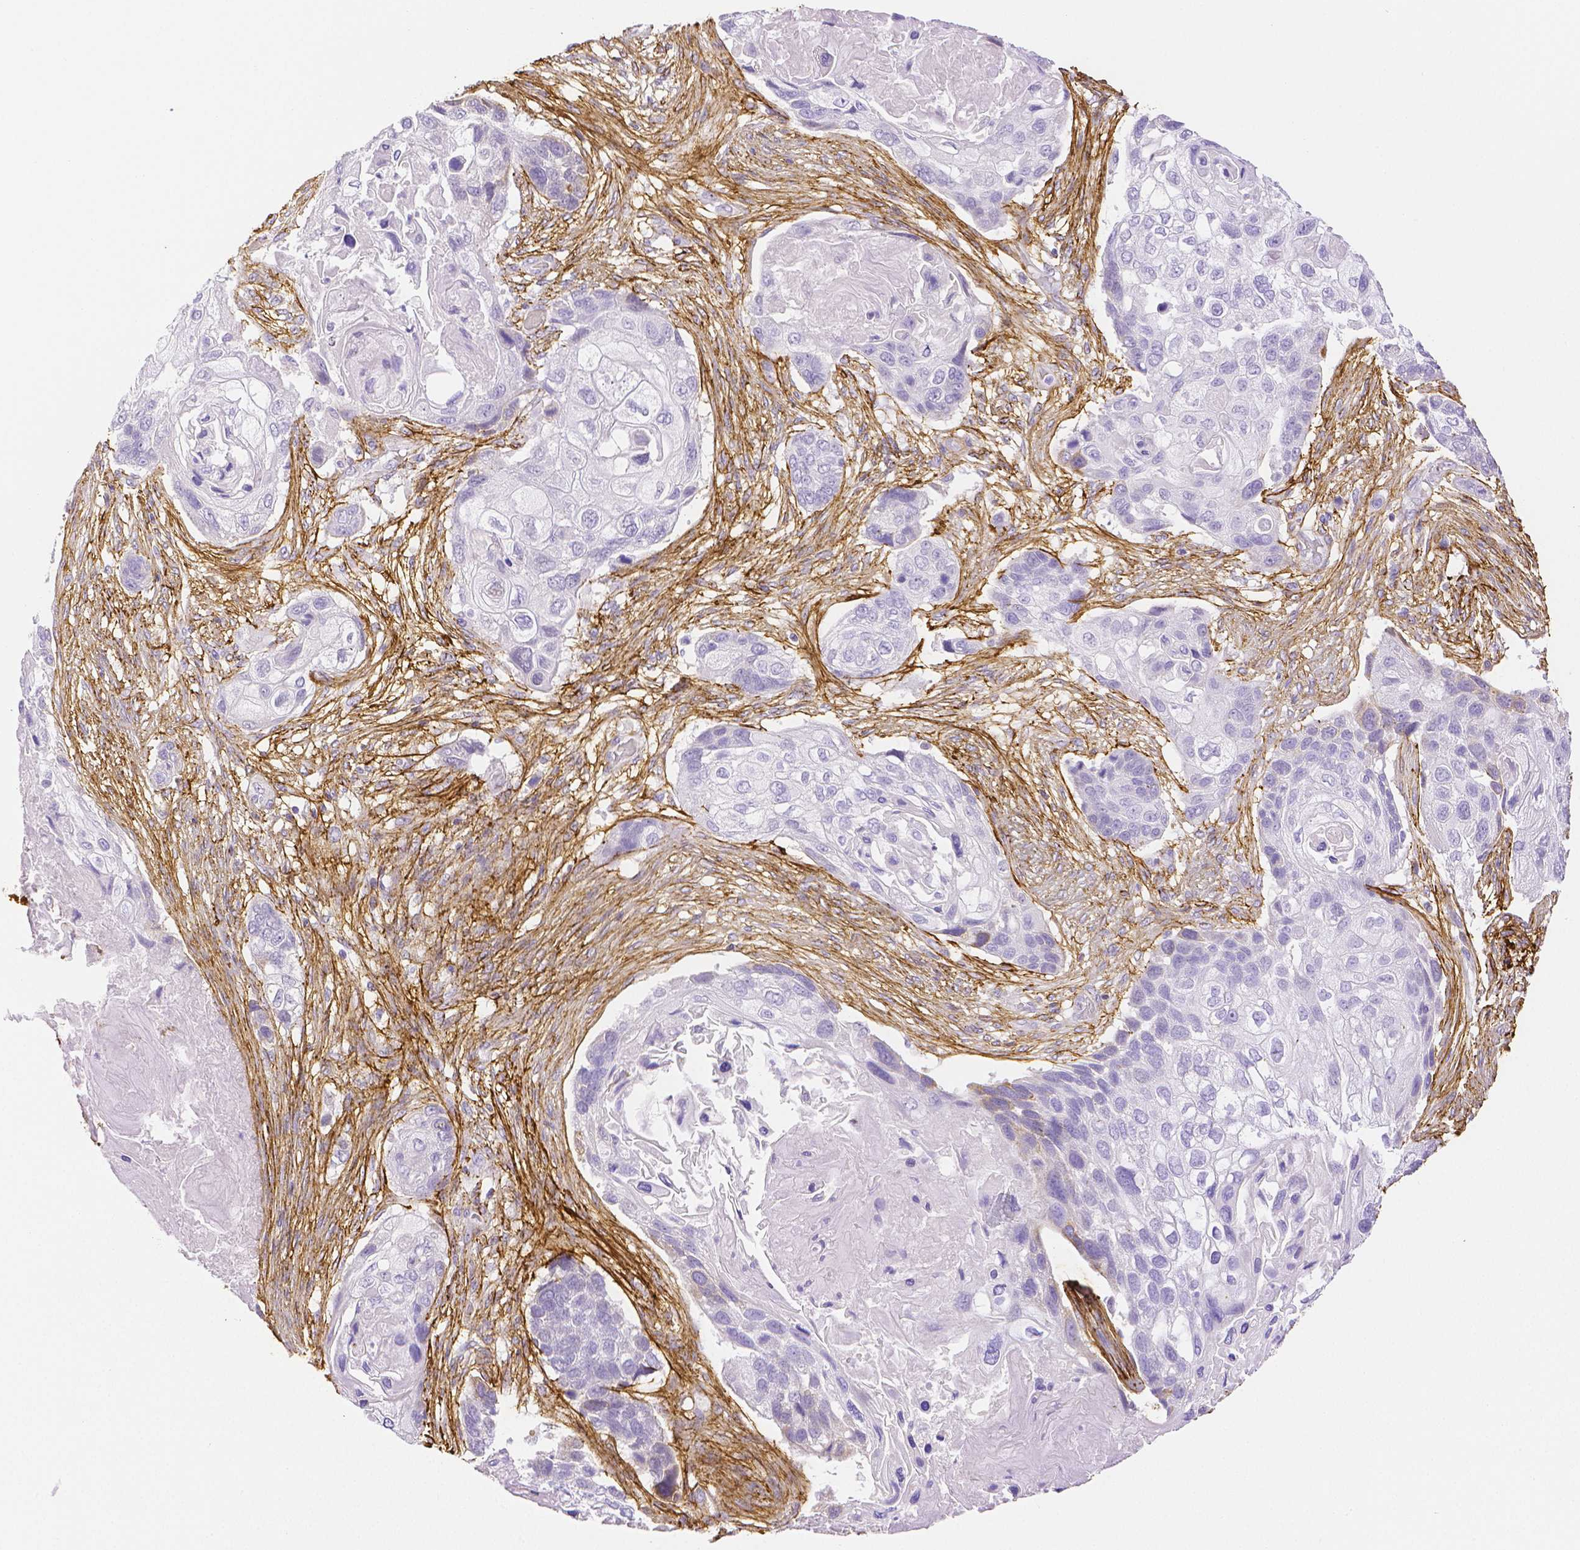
{"staining": {"intensity": "negative", "quantity": "none", "location": "none"}, "tissue": "lung cancer", "cell_type": "Tumor cells", "image_type": "cancer", "snomed": [{"axis": "morphology", "description": "Squamous cell carcinoma, NOS"}, {"axis": "topography", "description": "Lung"}], "caption": "The histopathology image exhibits no significant positivity in tumor cells of lung squamous cell carcinoma.", "gene": "FBN1", "patient": {"sex": "male", "age": 69}}